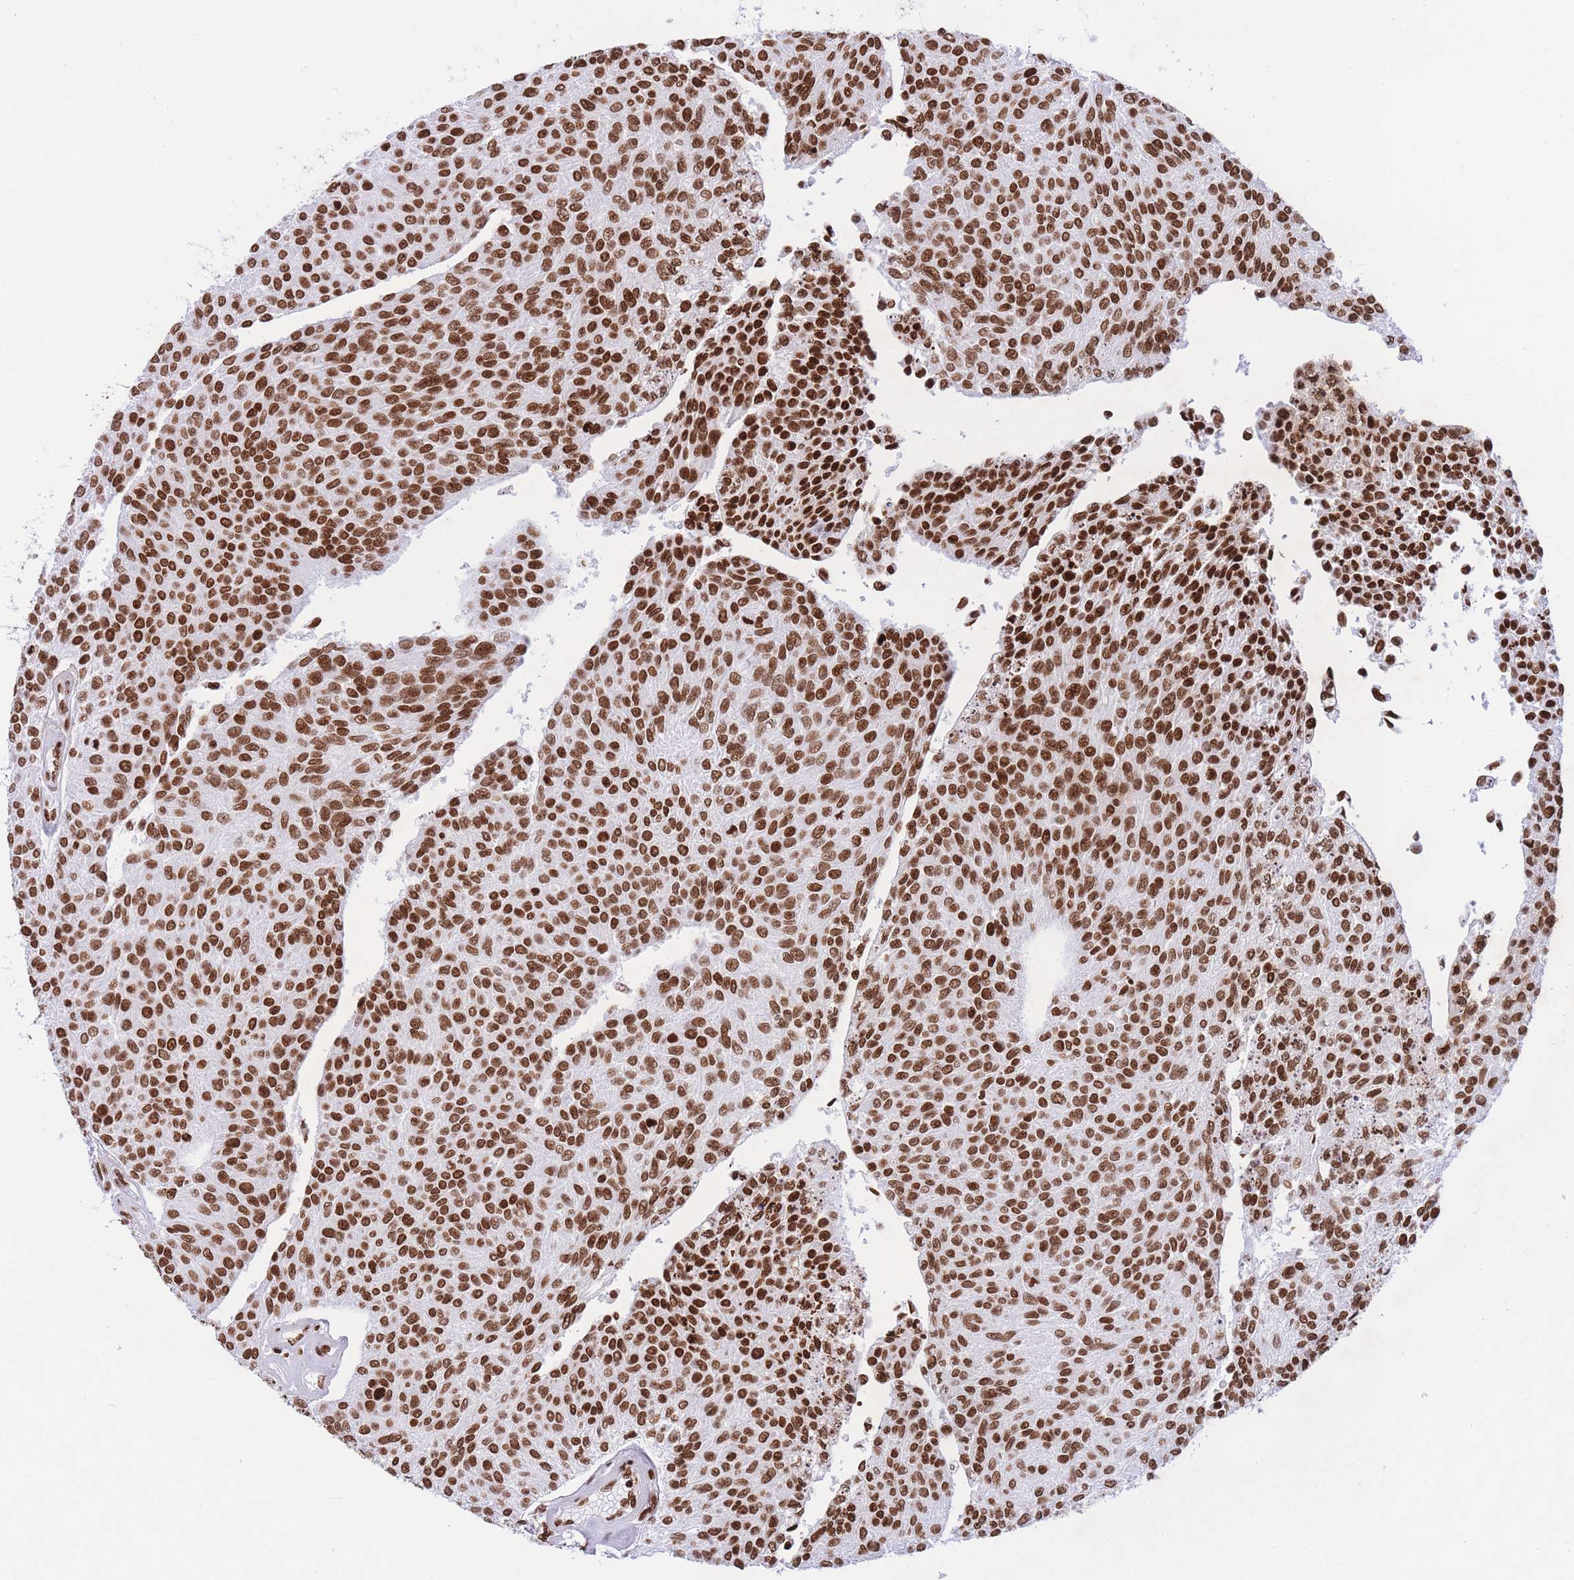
{"staining": {"intensity": "strong", "quantity": ">75%", "location": "nuclear"}, "tissue": "urothelial cancer", "cell_type": "Tumor cells", "image_type": "cancer", "snomed": [{"axis": "morphology", "description": "Urothelial carcinoma, NOS"}, {"axis": "topography", "description": "Urinary bladder"}], "caption": "Immunohistochemical staining of transitional cell carcinoma demonstrates strong nuclear protein expression in about >75% of tumor cells. (DAB IHC, brown staining for protein, blue staining for nuclei).", "gene": "H2BC11", "patient": {"sex": "male", "age": 55}}